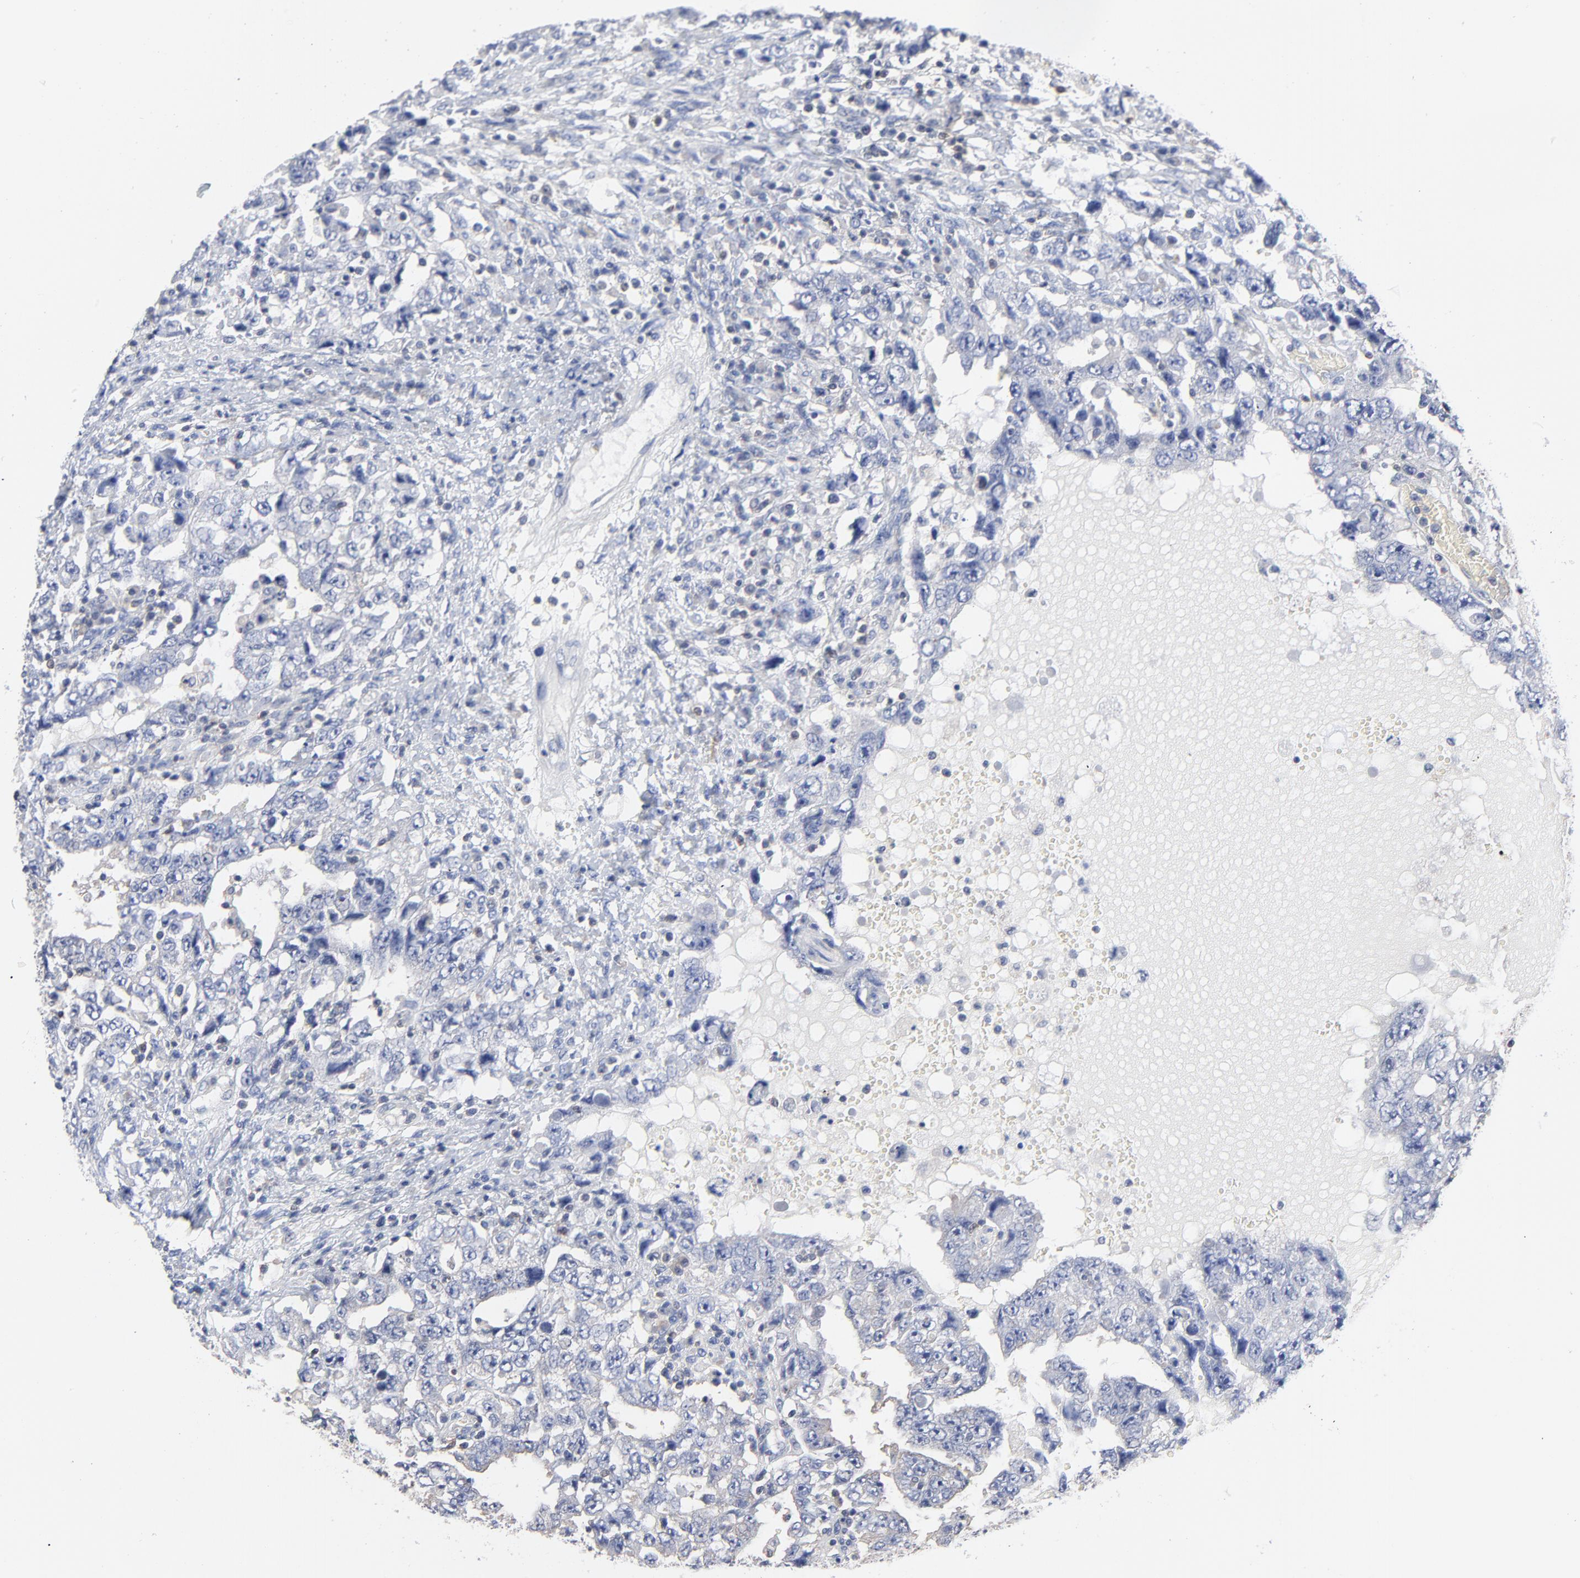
{"staining": {"intensity": "negative", "quantity": "none", "location": "none"}, "tissue": "testis cancer", "cell_type": "Tumor cells", "image_type": "cancer", "snomed": [{"axis": "morphology", "description": "Carcinoma, Embryonal, NOS"}, {"axis": "topography", "description": "Testis"}], "caption": "Tumor cells are negative for protein expression in human testis cancer (embryonal carcinoma).", "gene": "CAB39L", "patient": {"sex": "male", "age": 26}}